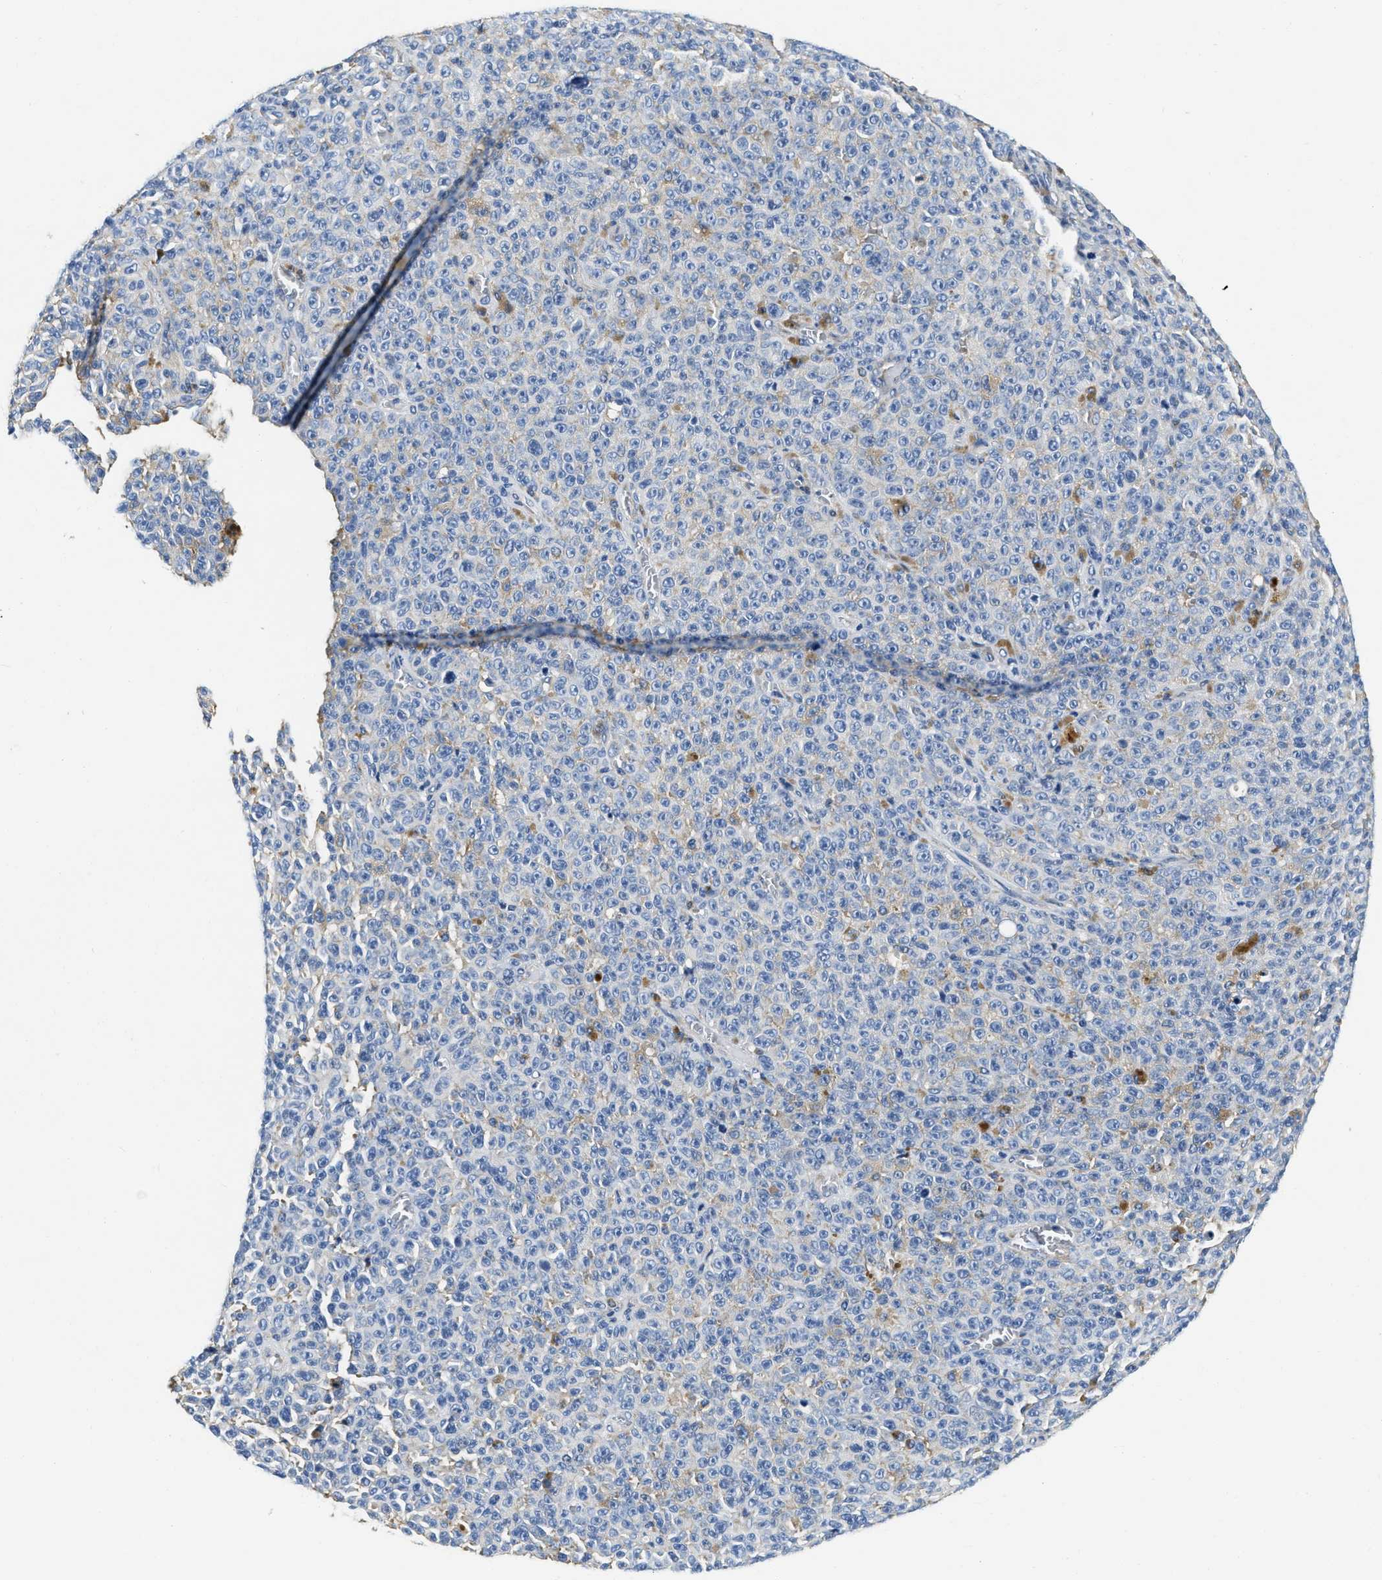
{"staining": {"intensity": "negative", "quantity": "none", "location": "none"}, "tissue": "melanoma", "cell_type": "Tumor cells", "image_type": "cancer", "snomed": [{"axis": "morphology", "description": "Malignant melanoma, NOS"}, {"axis": "topography", "description": "Skin"}], "caption": "A micrograph of human malignant melanoma is negative for staining in tumor cells.", "gene": "EIF2AK2", "patient": {"sex": "female", "age": 82}}